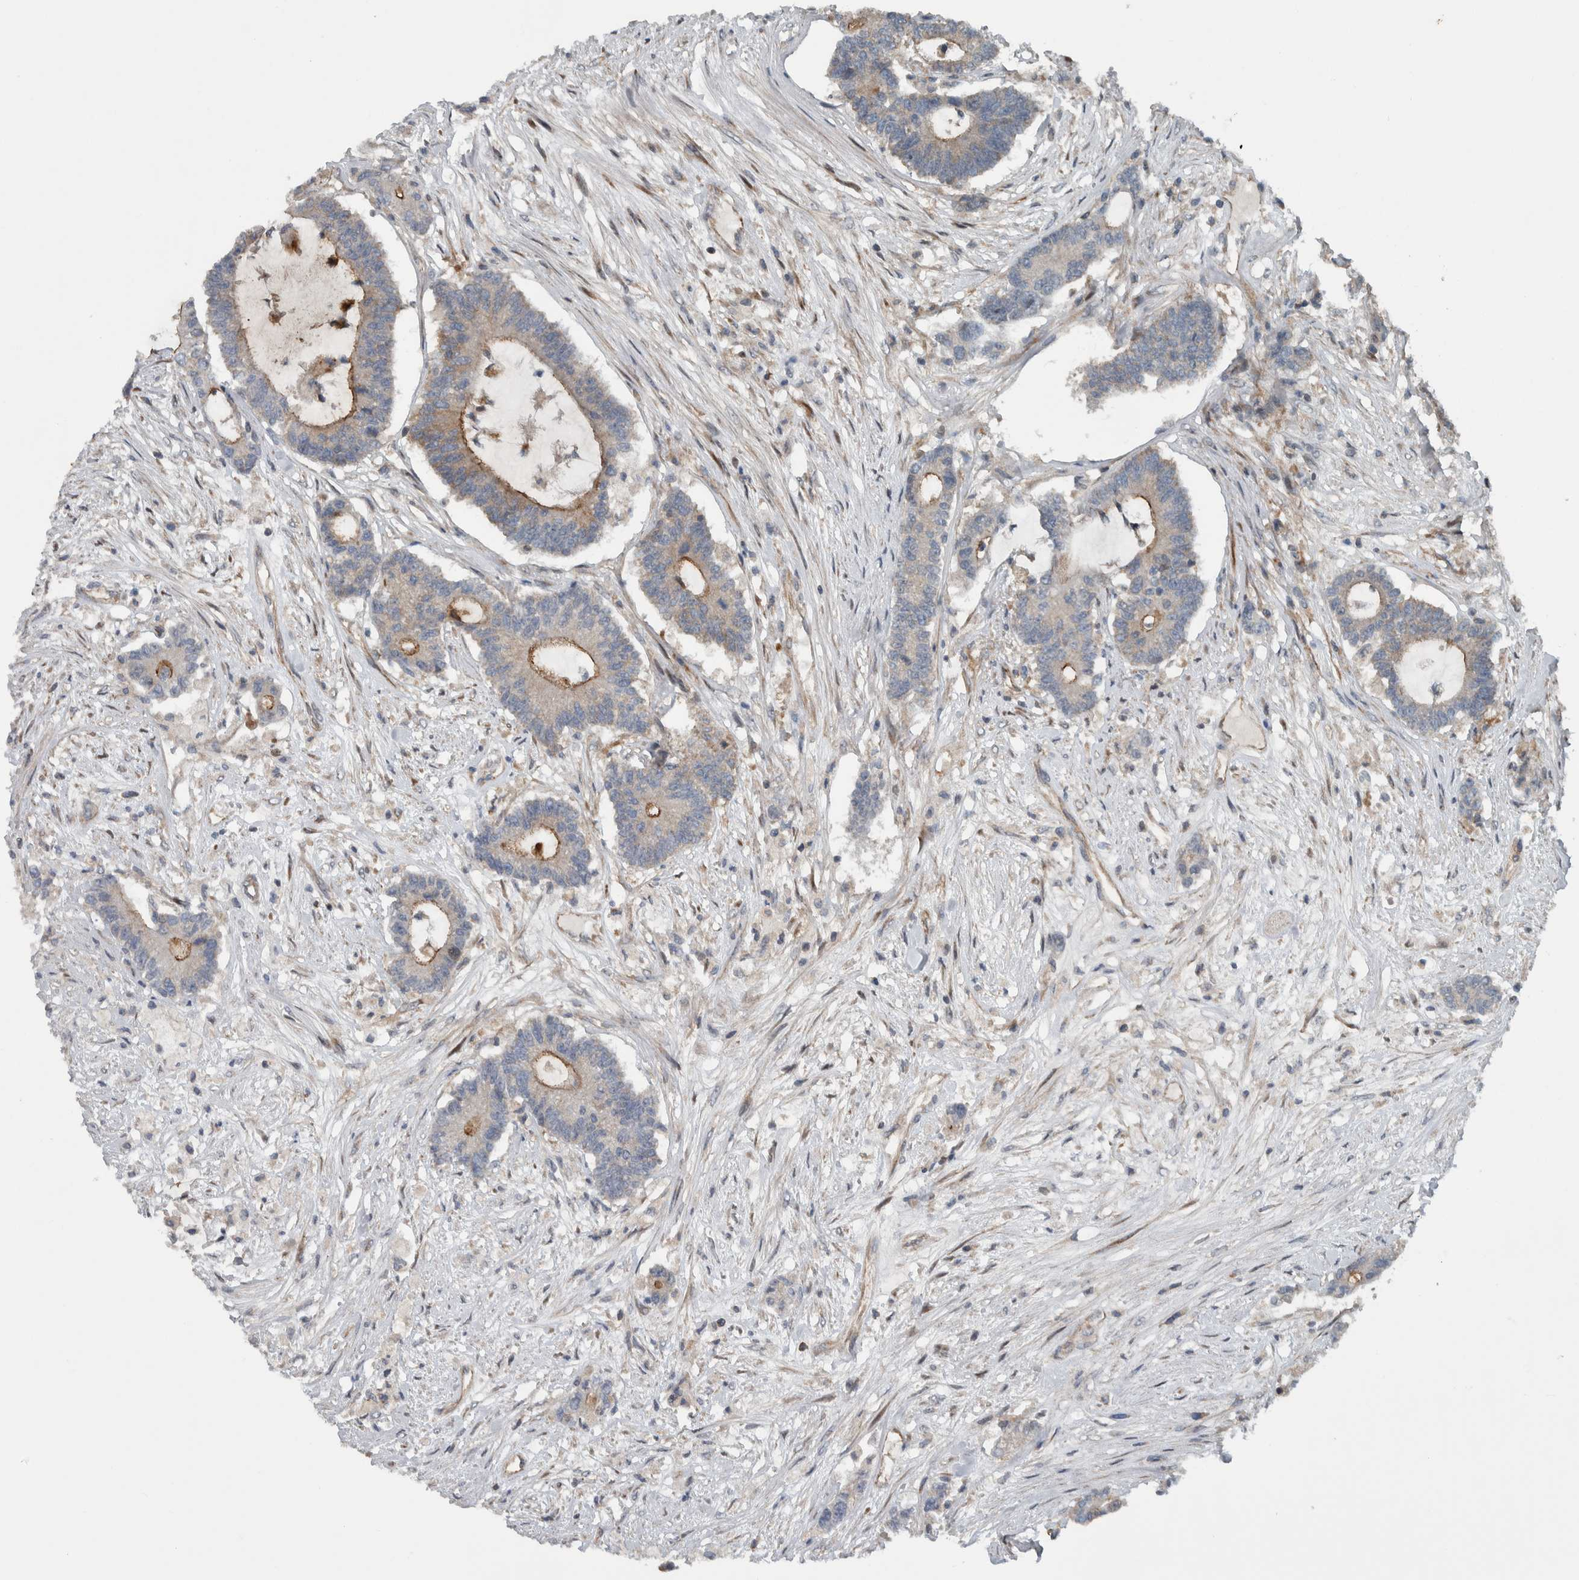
{"staining": {"intensity": "moderate", "quantity": "25%-75%", "location": "cytoplasmic/membranous"}, "tissue": "colorectal cancer", "cell_type": "Tumor cells", "image_type": "cancer", "snomed": [{"axis": "morphology", "description": "Adenocarcinoma, NOS"}, {"axis": "topography", "description": "Colon"}], "caption": "Immunohistochemistry of colorectal adenocarcinoma demonstrates medium levels of moderate cytoplasmic/membranous staining in approximately 25%-75% of tumor cells.", "gene": "BAIAP2L1", "patient": {"sex": "female", "age": 84}}